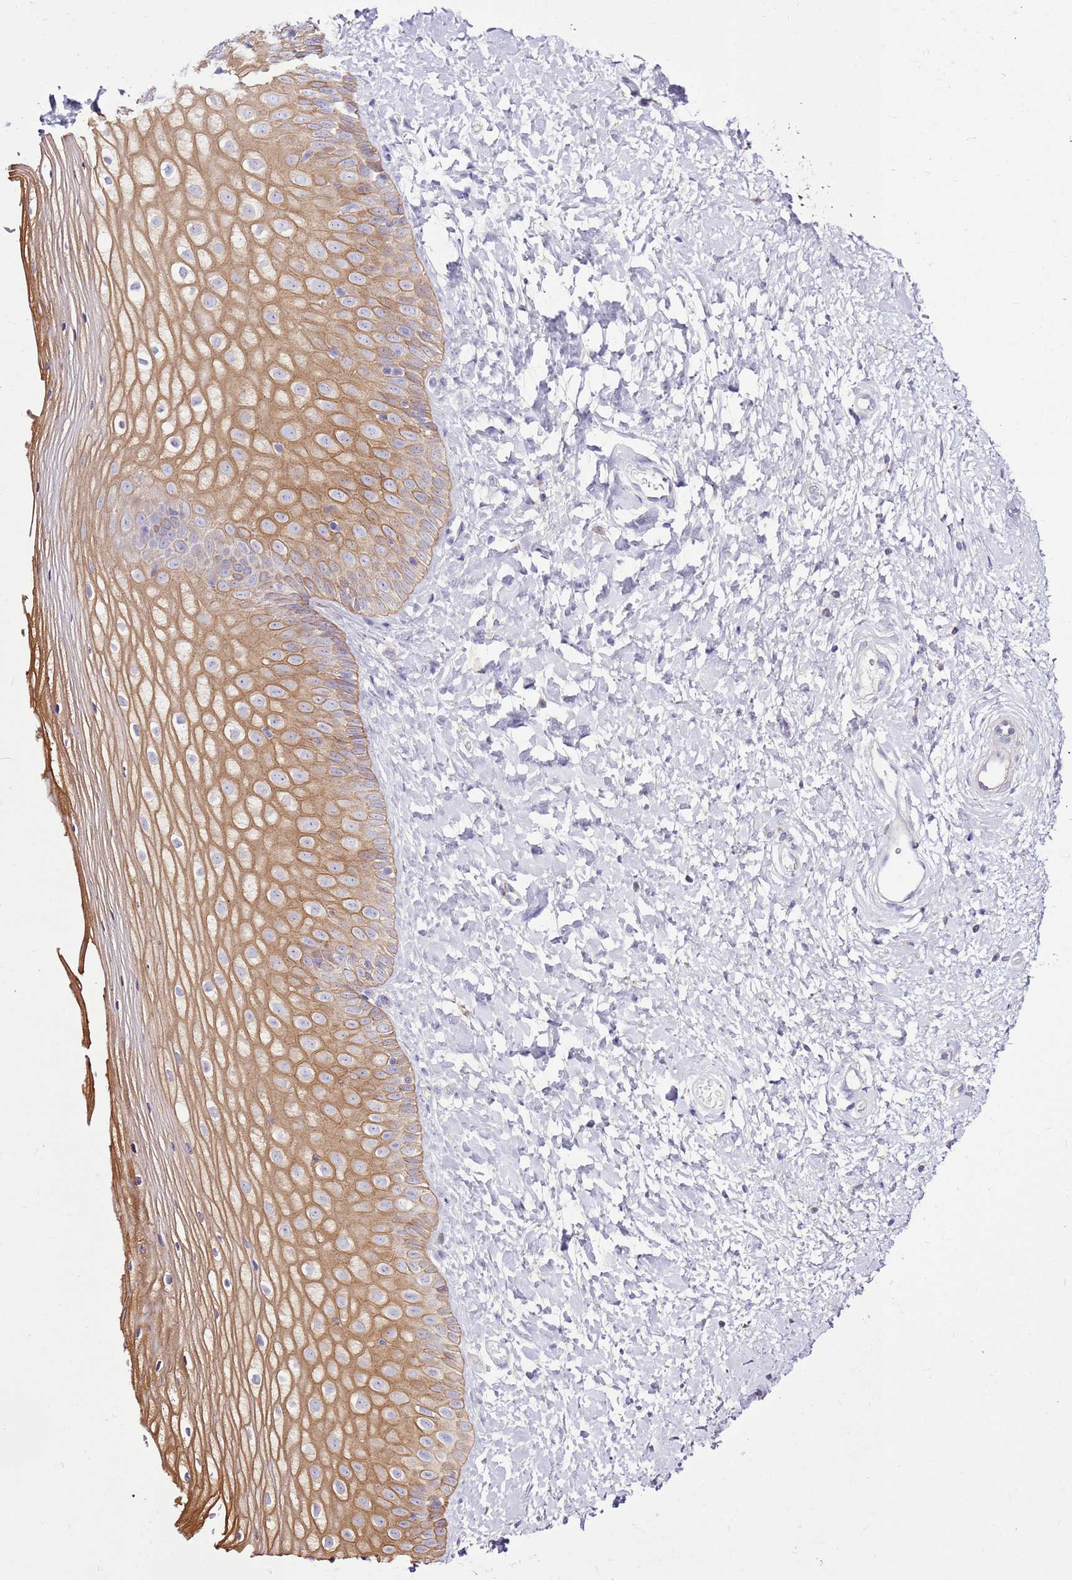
{"staining": {"intensity": "moderate", "quantity": ">75%", "location": "cytoplasmic/membranous"}, "tissue": "vagina", "cell_type": "Squamous epithelial cells", "image_type": "normal", "snomed": [{"axis": "morphology", "description": "Normal tissue, NOS"}, {"axis": "topography", "description": "Vagina"}], "caption": "Human vagina stained with a brown dye demonstrates moderate cytoplasmic/membranous positive positivity in approximately >75% of squamous epithelial cells.", "gene": "SLC38A5", "patient": {"sex": "female", "age": 65}}